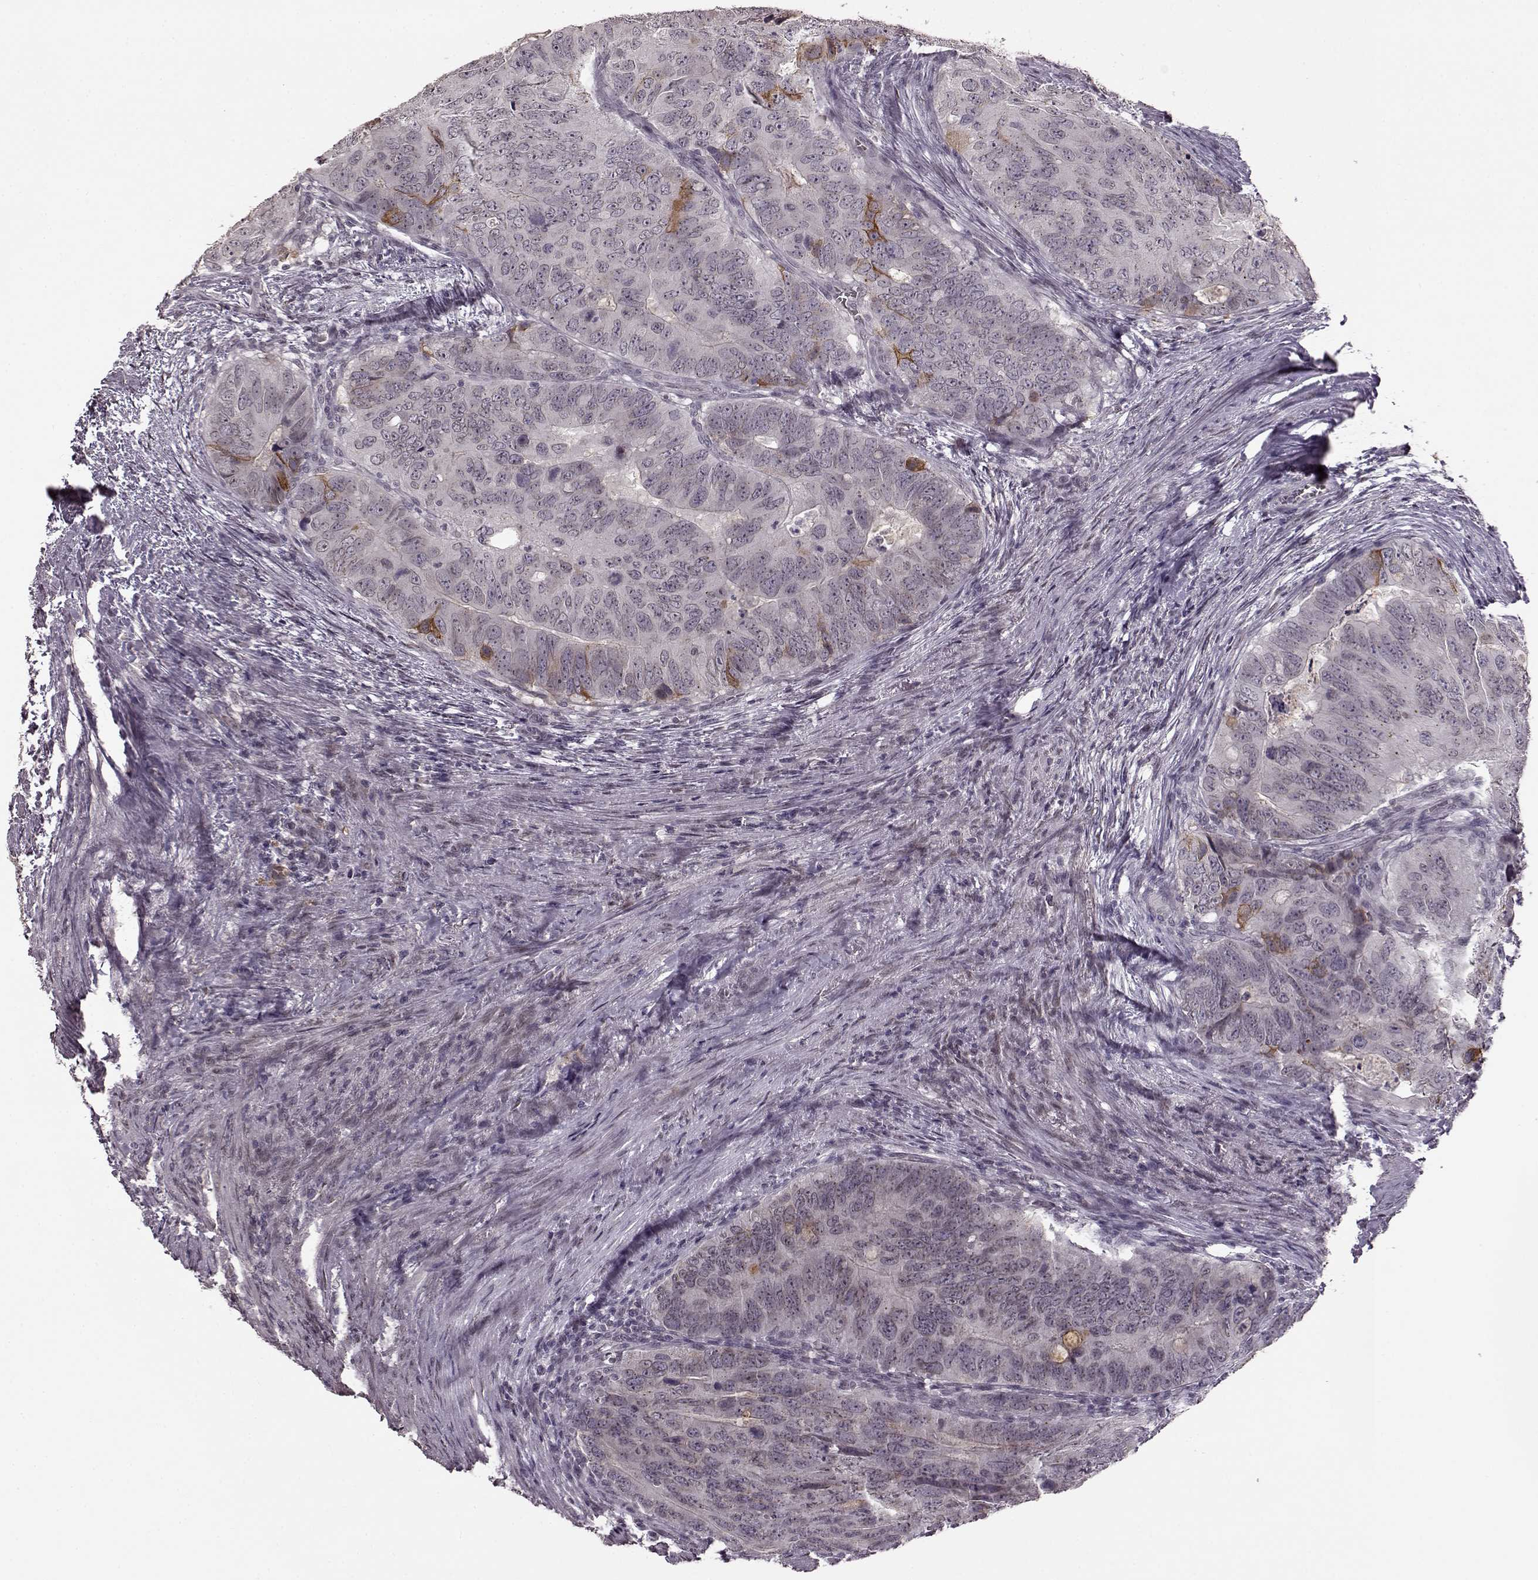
{"staining": {"intensity": "negative", "quantity": "none", "location": "none"}, "tissue": "colorectal cancer", "cell_type": "Tumor cells", "image_type": "cancer", "snomed": [{"axis": "morphology", "description": "Adenocarcinoma, NOS"}, {"axis": "topography", "description": "Colon"}], "caption": "A high-resolution micrograph shows IHC staining of adenocarcinoma (colorectal), which shows no significant expression in tumor cells.", "gene": "STX1B", "patient": {"sex": "male", "age": 79}}